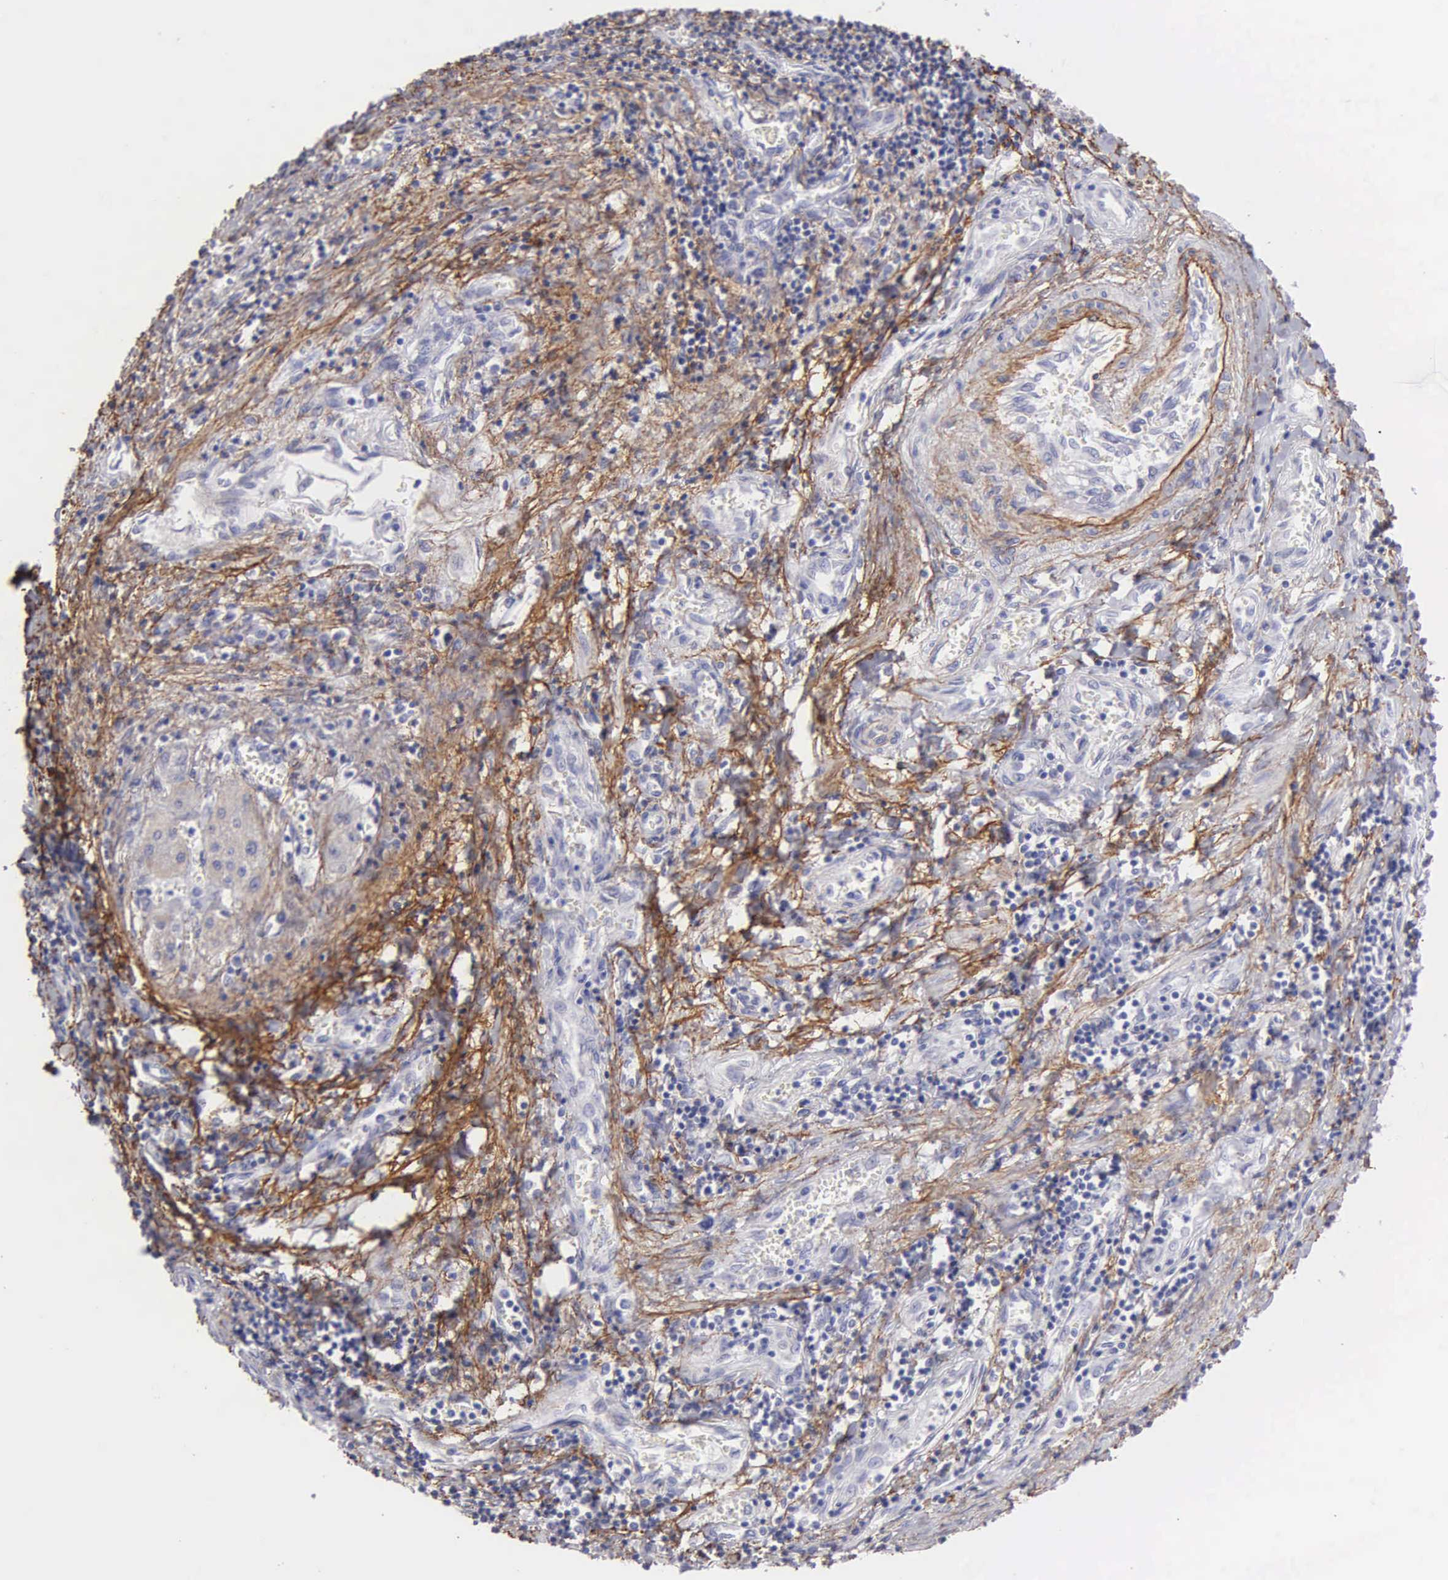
{"staining": {"intensity": "negative", "quantity": "none", "location": "none"}, "tissue": "liver cancer", "cell_type": "Tumor cells", "image_type": "cancer", "snomed": [{"axis": "morphology", "description": "Carcinoma, Hepatocellular, NOS"}, {"axis": "topography", "description": "Liver"}], "caption": "Protein analysis of hepatocellular carcinoma (liver) exhibits no significant positivity in tumor cells.", "gene": "FBLN5", "patient": {"sex": "male", "age": 24}}